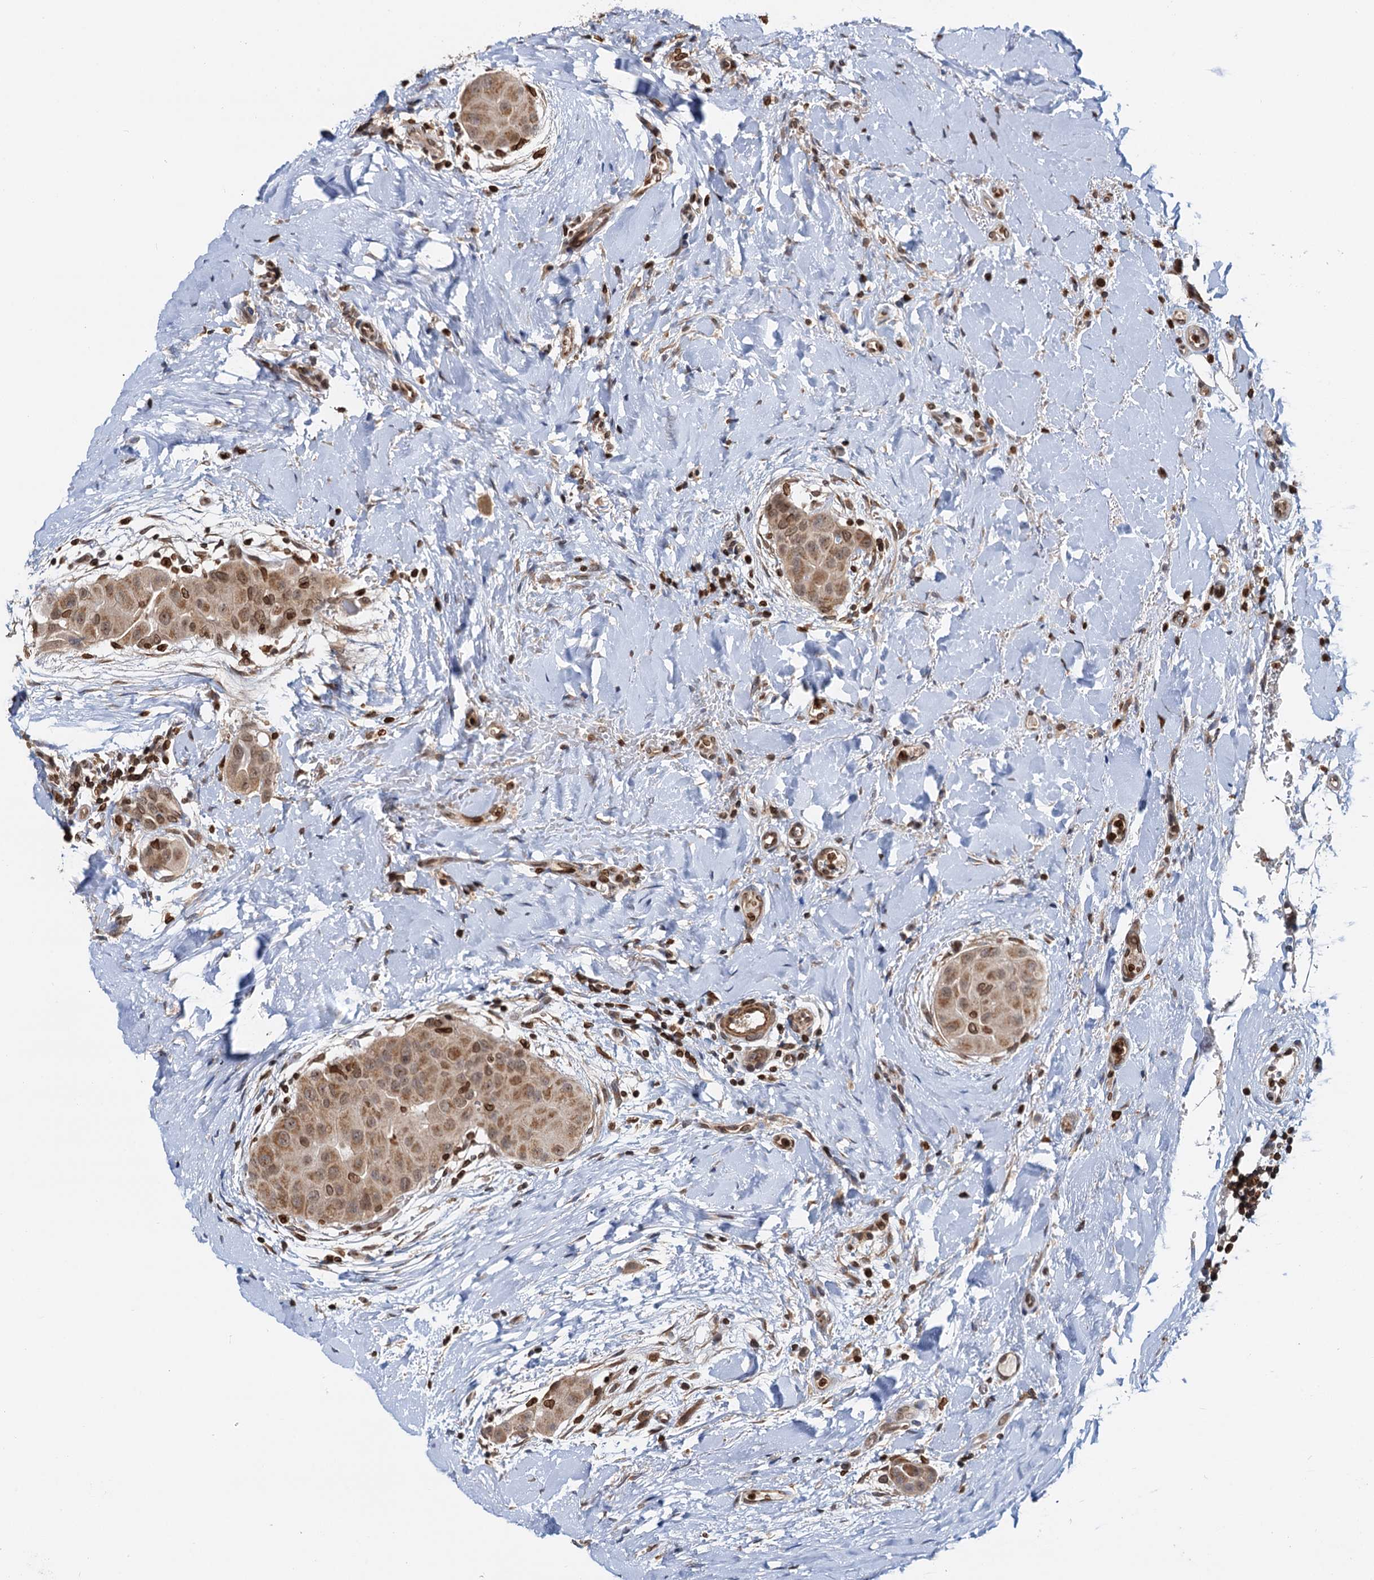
{"staining": {"intensity": "moderate", "quantity": ">75%", "location": "cytoplasmic/membranous,nuclear"}, "tissue": "thyroid cancer", "cell_type": "Tumor cells", "image_type": "cancer", "snomed": [{"axis": "morphology", "description": "Papillary adenocarcinoma, NOS"}, {"axis": "topography", "description": "Thyroid gland"}], "caption": "Protein expression analysis of human thyroid cancer (papillary adenocarcinoma) reveals moderate cytoplasmic/membranous and nuclear positivity in about >75% of tumor cells.", "gene": "ZC3H13", "patient": {"sex": "male", "age": 33}}